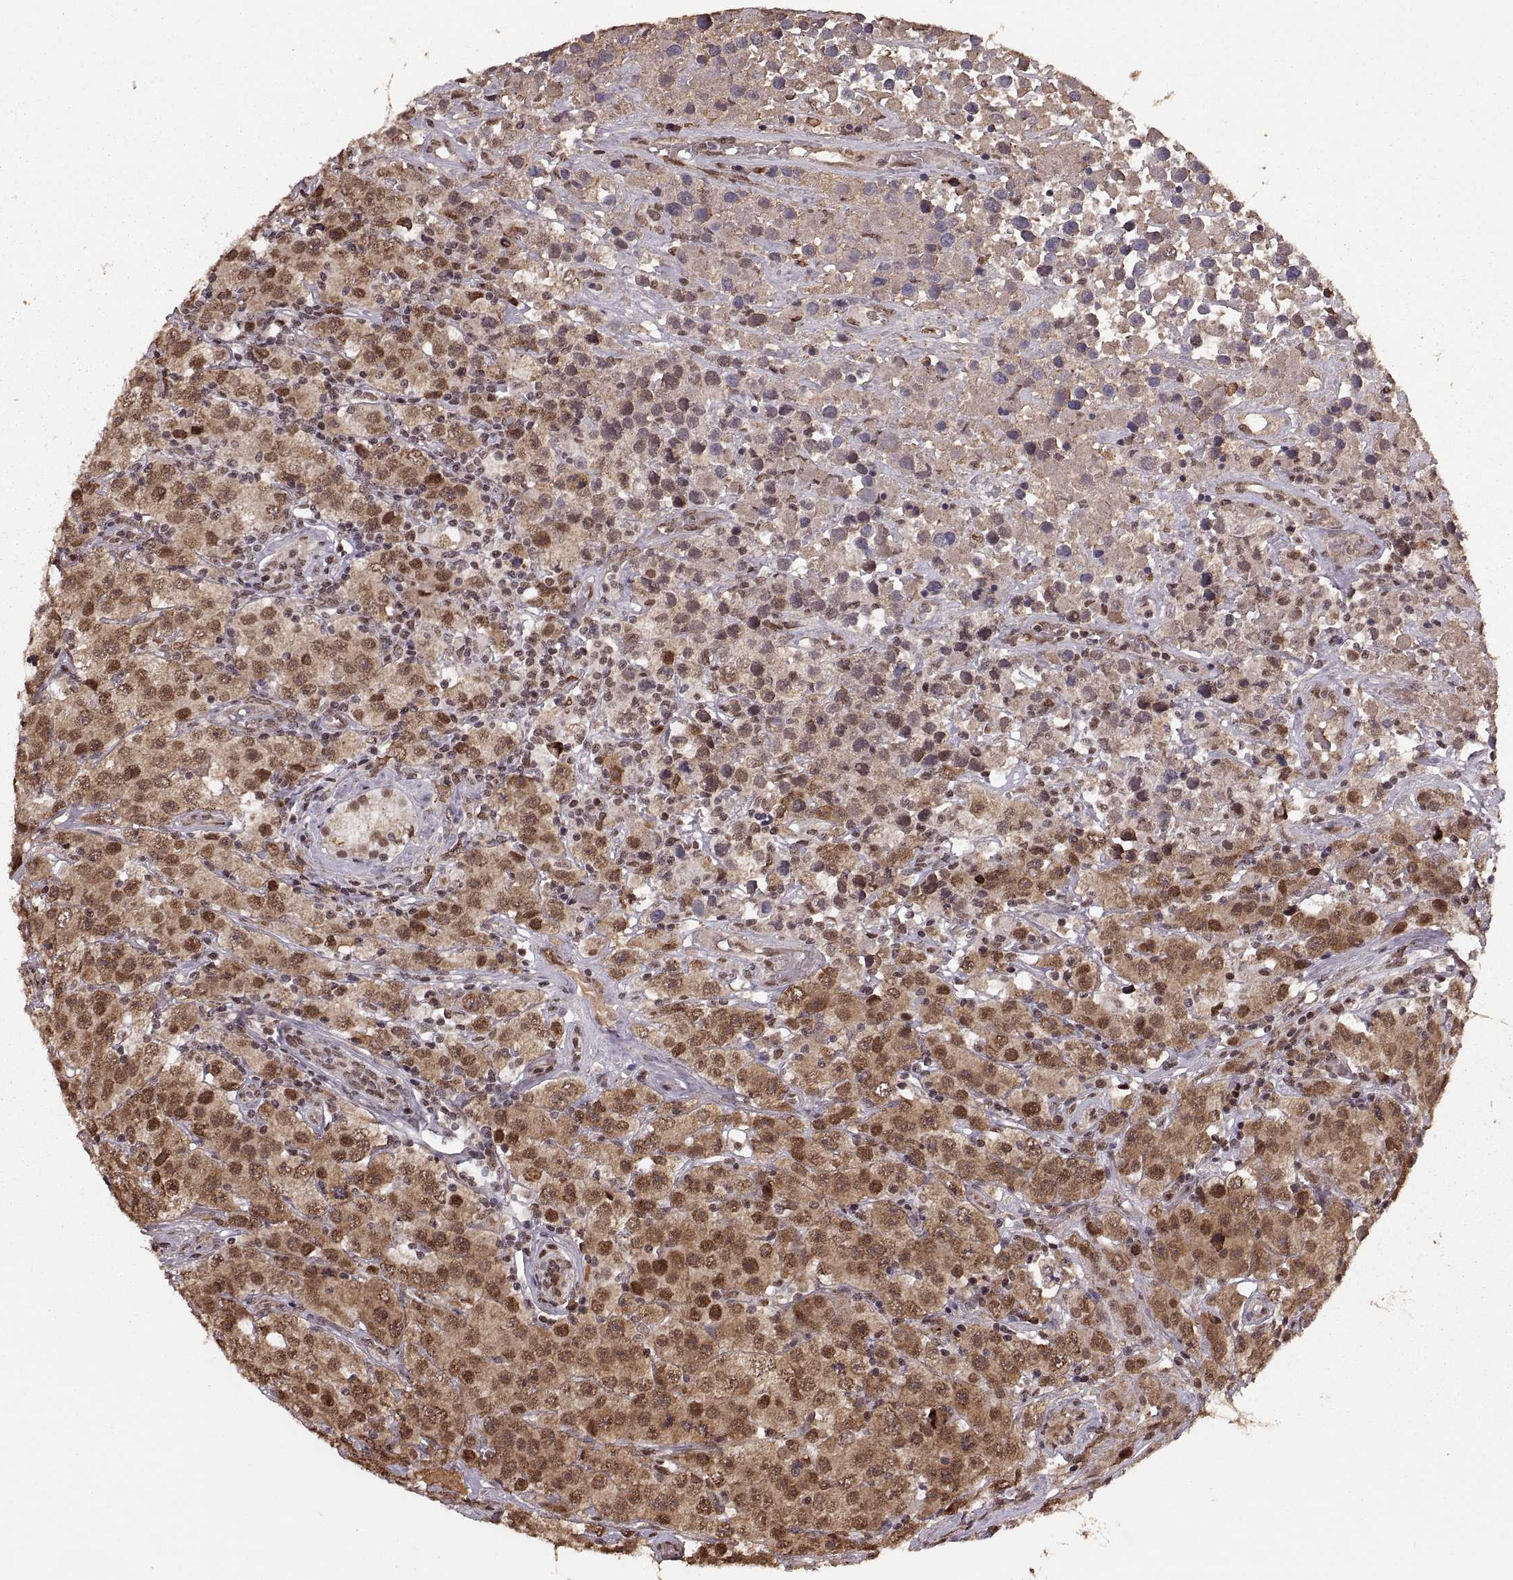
{"staining": {"intensity": "moderate", "quantity": ">75%", "location": "cytoplasmic/membranous,nuclear"}, "tissue": "testis cancer", "cell_type": "Tumor cells", "image_type": "cancer", "snomed": [{"axis": "morphology", "description": "Seminoma, NOS"}, {"axis": "topography", "description": "Testis"}], "caption": "This is an image of IHC staining of seminoma (testis), which shows moderate staining in the cytoplasmic/membranous and nuclear of tumor cells.", "gene": "RFT1", "patient": {"sex": "male", "age": 52}}